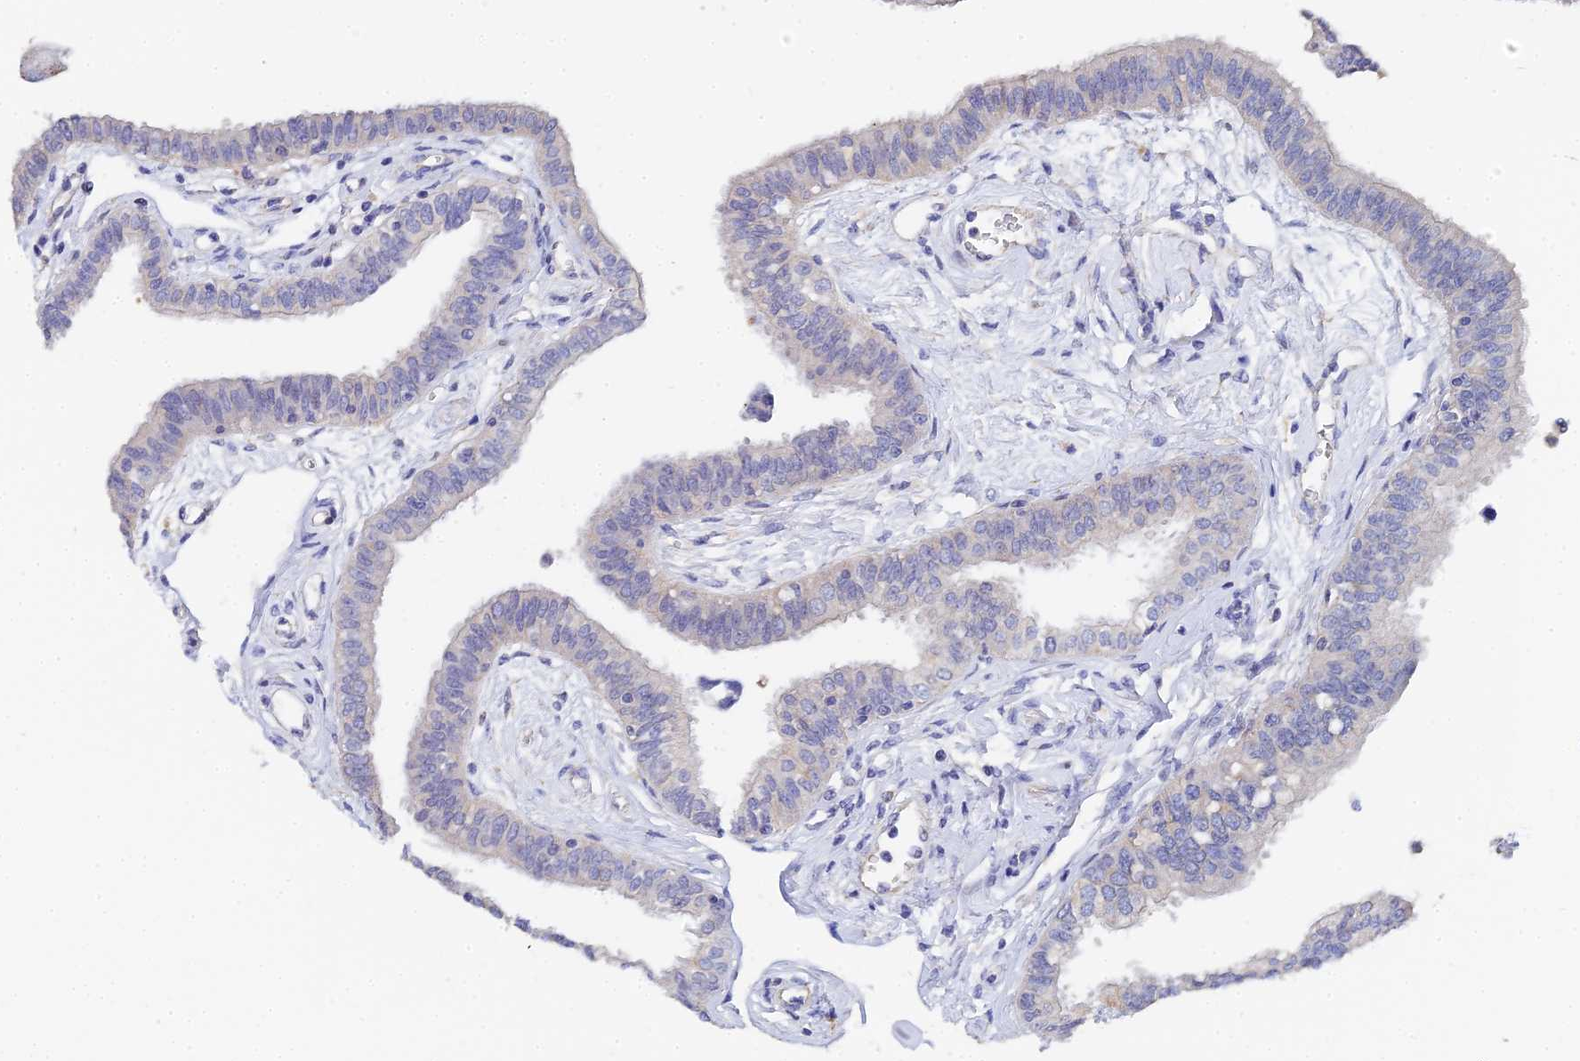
{"staining": {"intensity": "weak", "quantity": "25%-75%", "location": "cytoplasmic/membranous,nuclear"}, "tissue": "fallopian tube", "cell_type": "Glandular cells", "image_type": "normal", "snomed": [{"axis": "morphology", "description": "Normal tissue, NOS"}, {"axis": "morphology", "description": "Carcinoma, NOS"}, {"axis": "topography", "description": "Fallopian tube"}, {"axis": "topography", "description": "Ovary"}], "caption": "Weak cytoplasmic/membranous,nuclear expression for a protein is seen in about 25%-75% of glandular cells of benign fallopian tube using IHC.", "gene": "ENSG00000268674", "patient": {"sex": "female", "age": 59}}